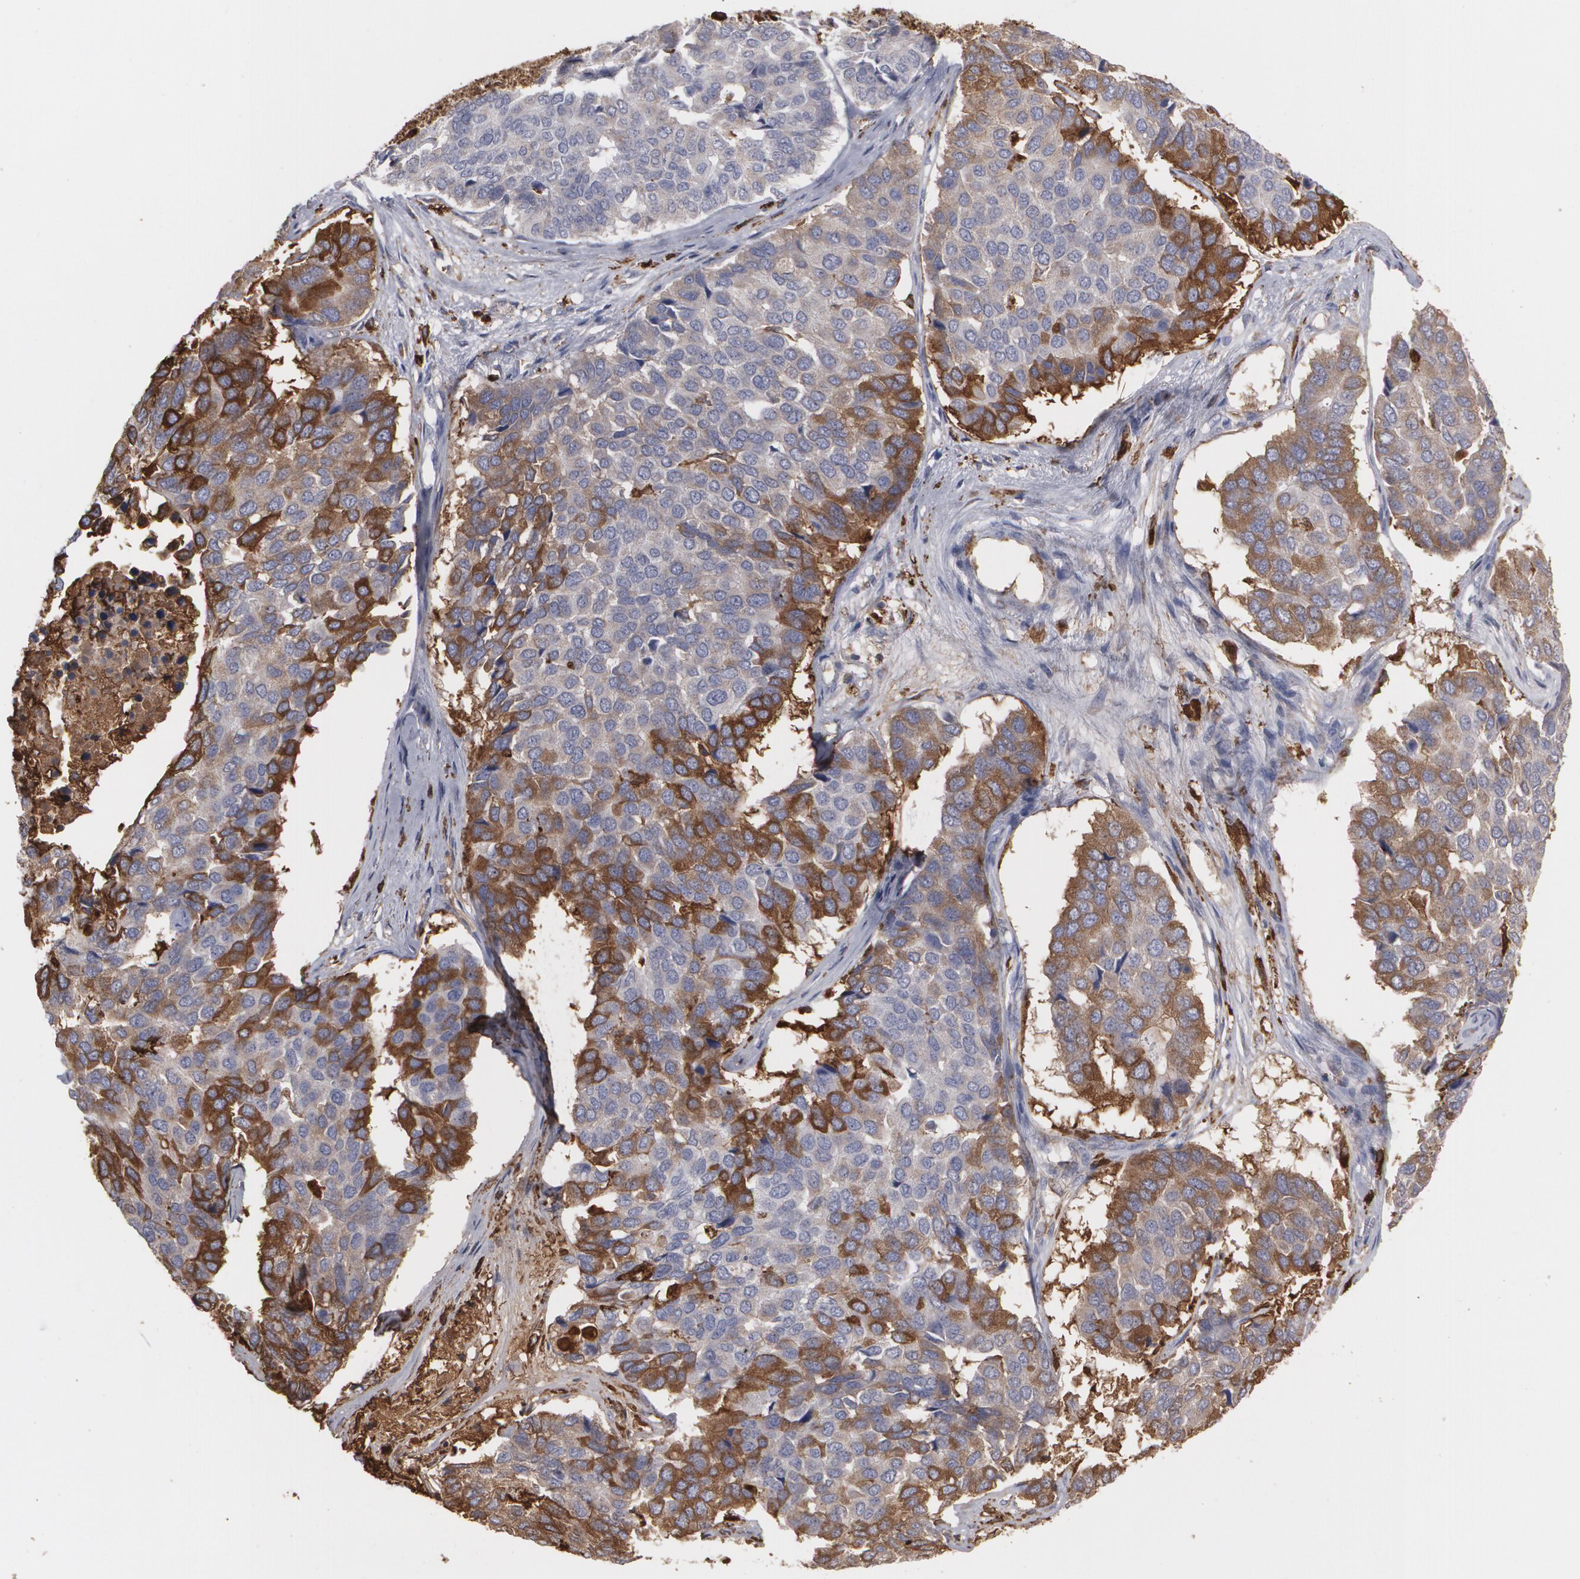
{"staining": {"intensity": "weak", "quantity": "<25%", "location": "cytoplasmic/membranous"}, "tissue": "pancreatic cancer", "cell_type": "Tumor cells", "image_type": "cancer", "snomed": [{"axis": "morphology", "description": "Adenocarcinoma, NOS"}, {"axis": "topography", "description": "Pancreas"}], "caption": "Tumor cells are negative for protein expression in human adenocarcinoma (pancreatic). (Immunohistochemistry (ihc), brightfield microscopy, high magnification).", "gene": "ODC1", "patient": {"sex": "male", "age": 50}}